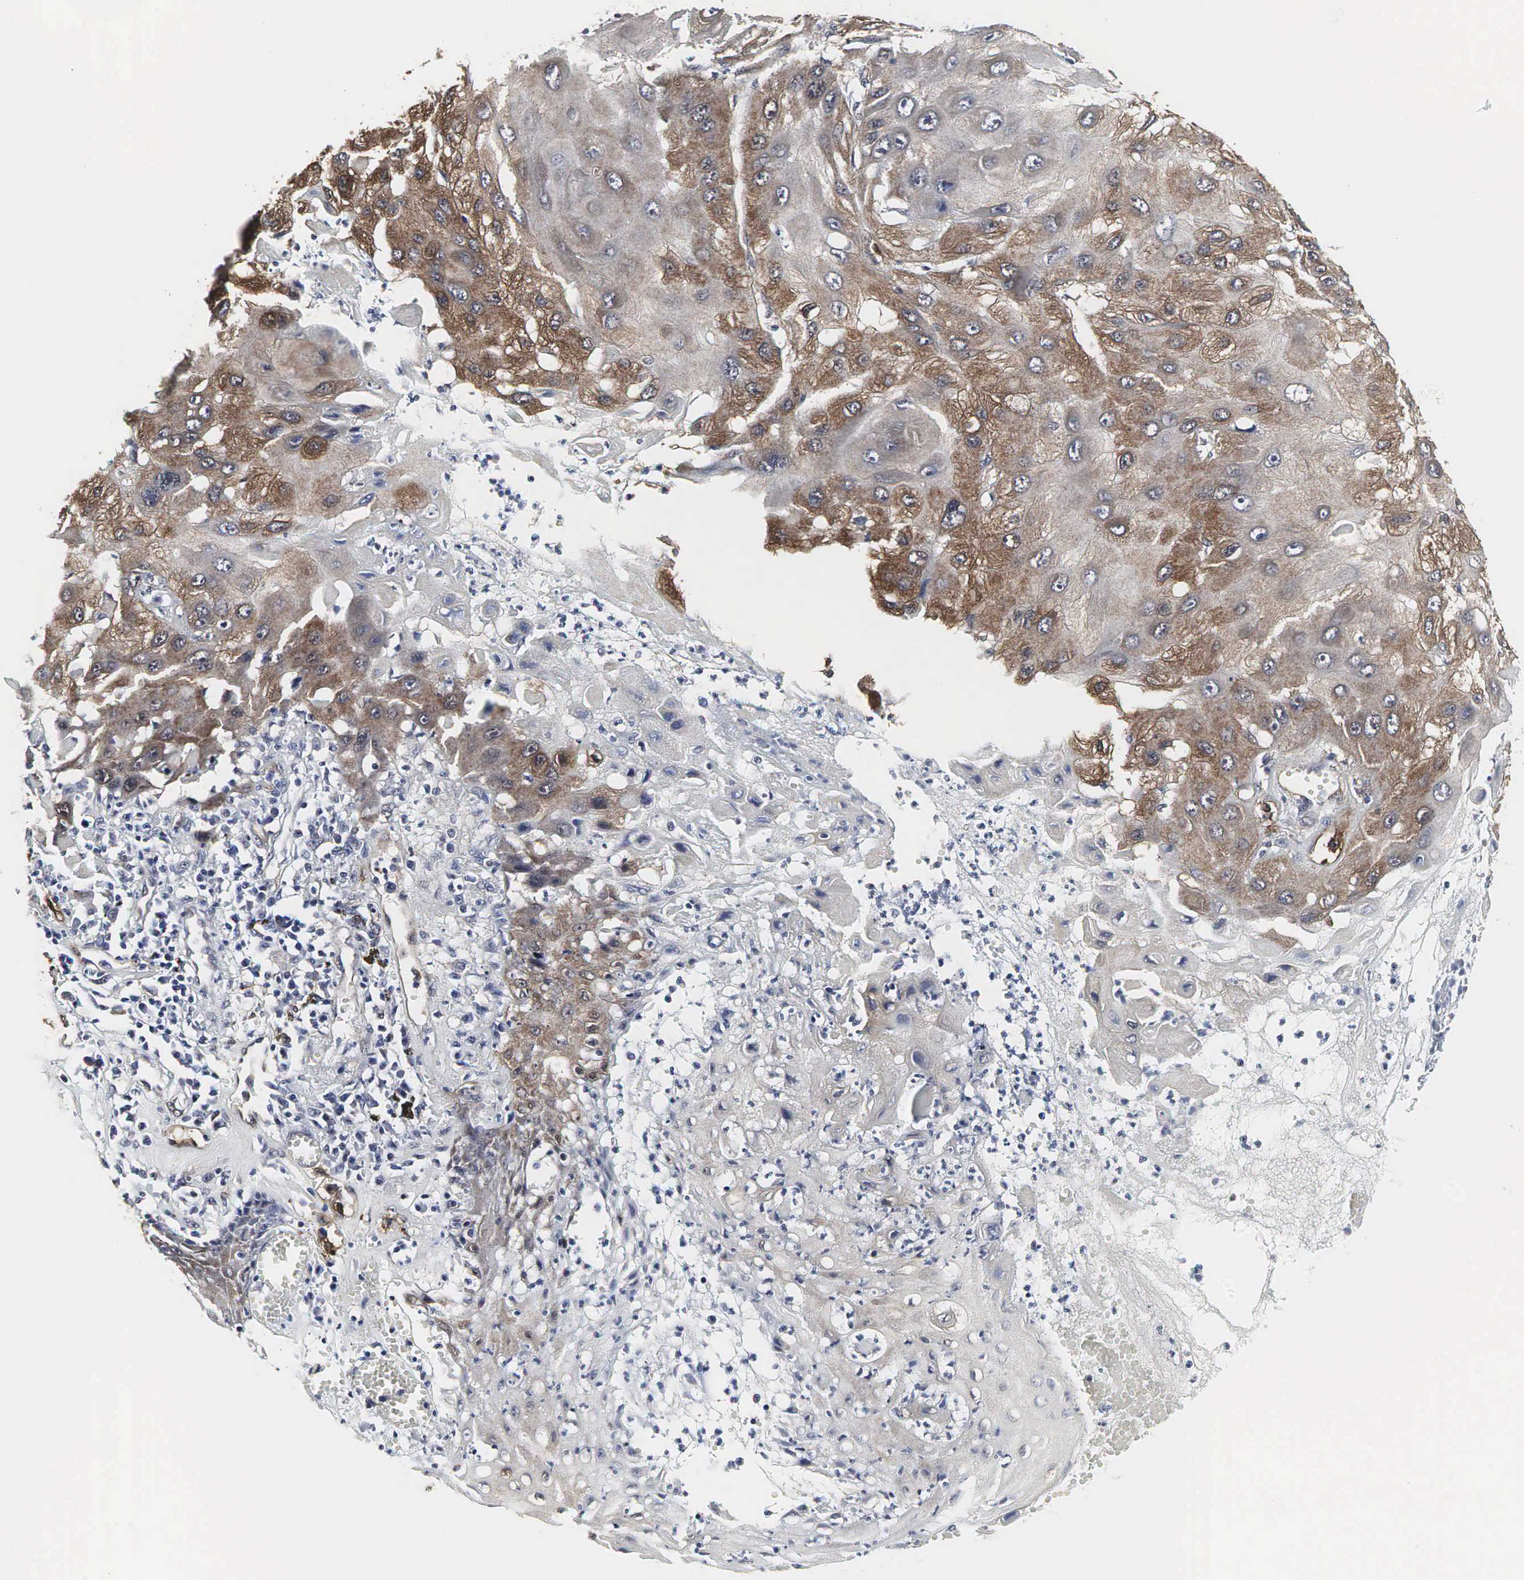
{"staining": {"intensity": "moderate", "quantity": ">75%", "location": "cytoplasmic/membranous"}, "tissue": "skin cancer", "cell_type": "Tumor cells", "image_type": "cancer", "snomed": [{"axis": "morphology", "description": "Squamous cell carcinoma, NOS"}, {"axis": "topography", "description": "Skin"}, {"axis": "topography", "description": "Anal"}], "caption": "The image shows immunohistochemical staining of skin cancer (squamous cell carcinoma). There is moderate cytoplasmic/membranous positivity is identified in approximately >75% of tumor cells. (Stains: DAB (3,3'-diaminobenzidine) in brown, nuclei in blue, Microscopy: brightfield microscopy at high magnification).", "gene": "SPIN1", "patient": {"sex": "male", "age": 61}}